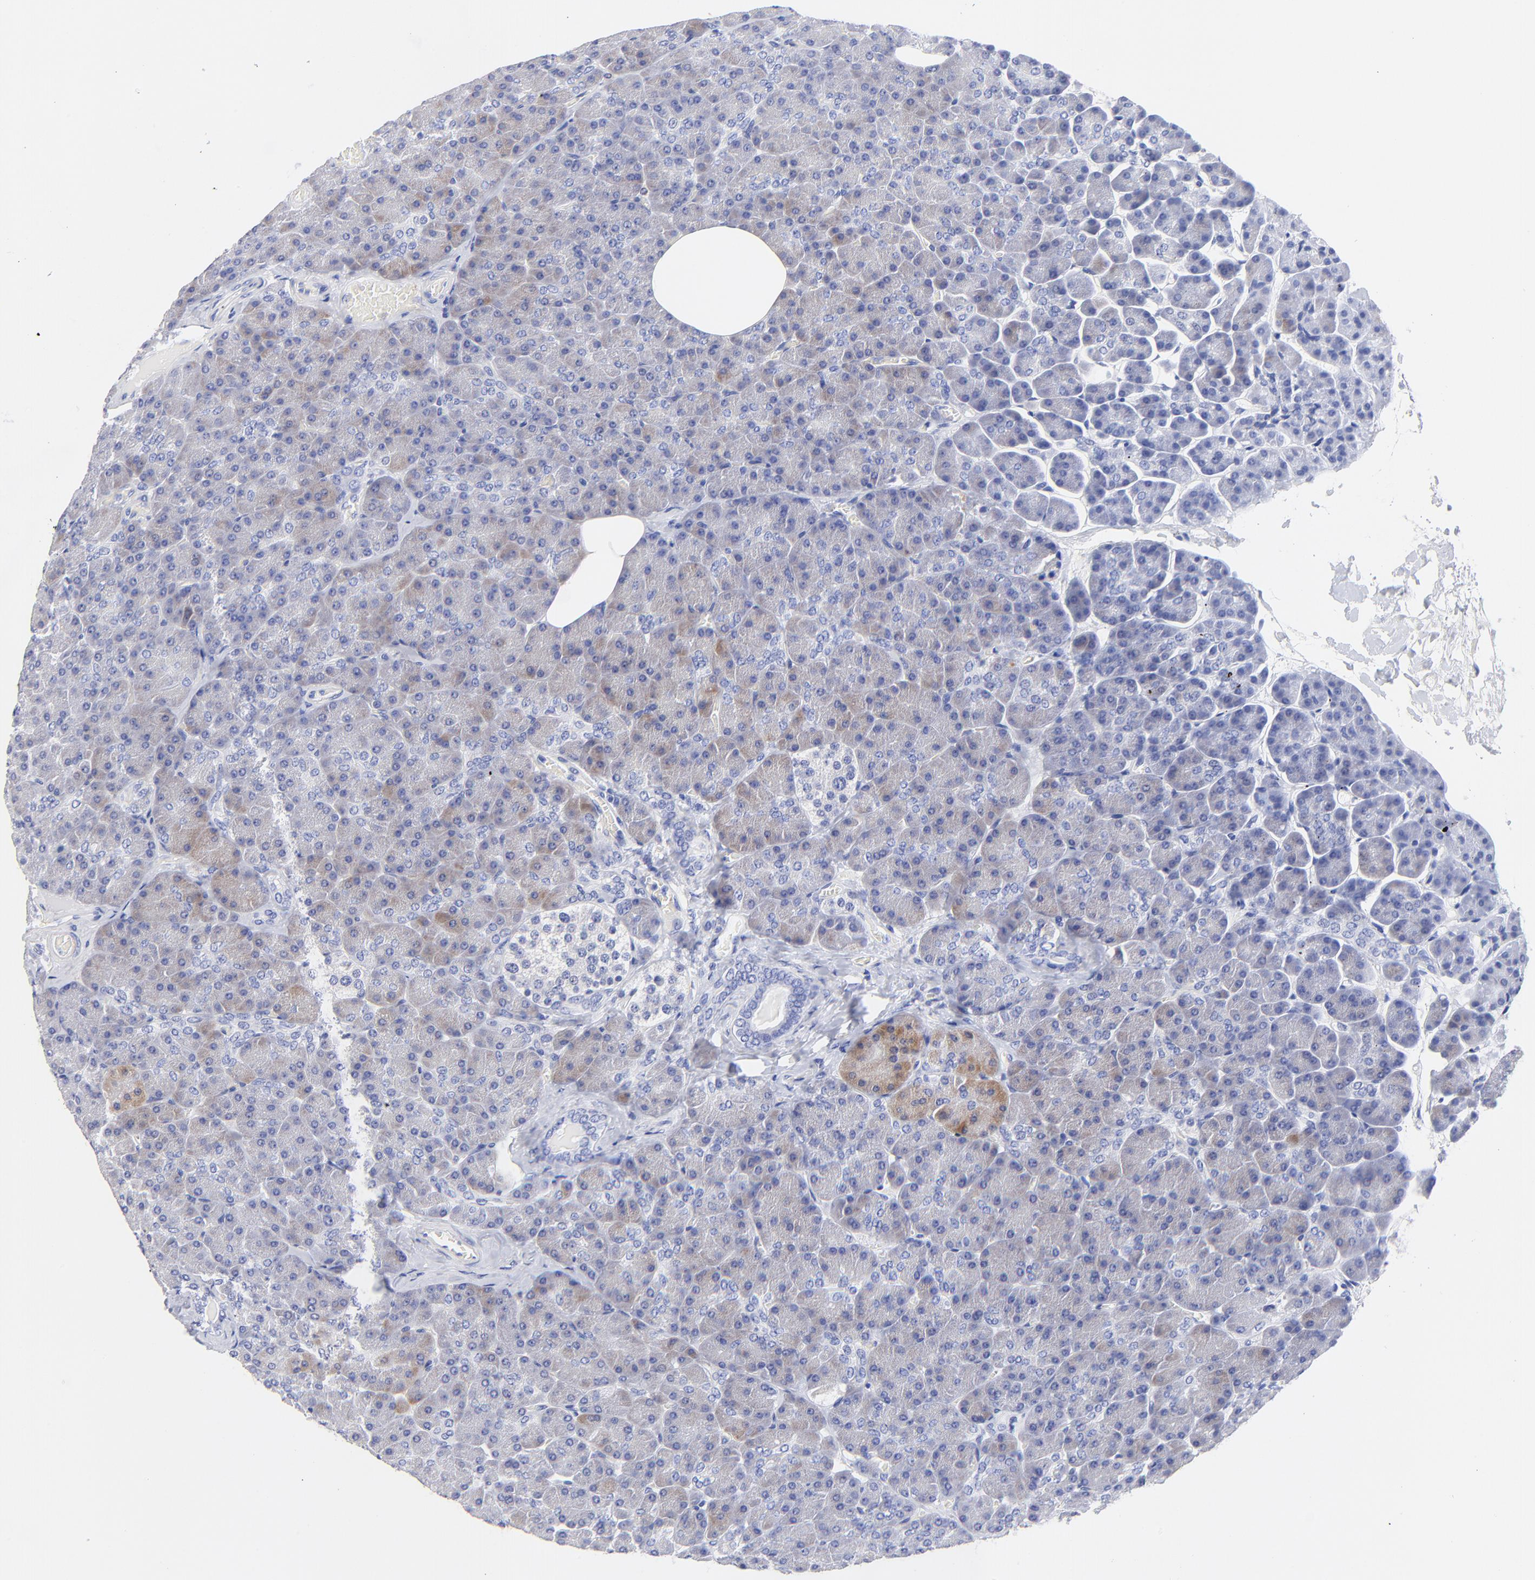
{"staining": {"intensity": "negative", "quantity": "none", "location": "none"}, "tissue": "pancreas", "cell_type": "Exocrine glandular cells", "image_type": "normal", "snomed": [{"axis": "morphology", "description": "Normal tissue, NOS"}, {"axis": "topography", "description": "Pancreas"}], "caption": "IHC histopathology image of unremarkable human pancreas stained for a protein (brown), which exhibits no staining in exocrine glandular cells.", "gene": "HORMAD2", "patient": {"sex": "female", "age": 35}}